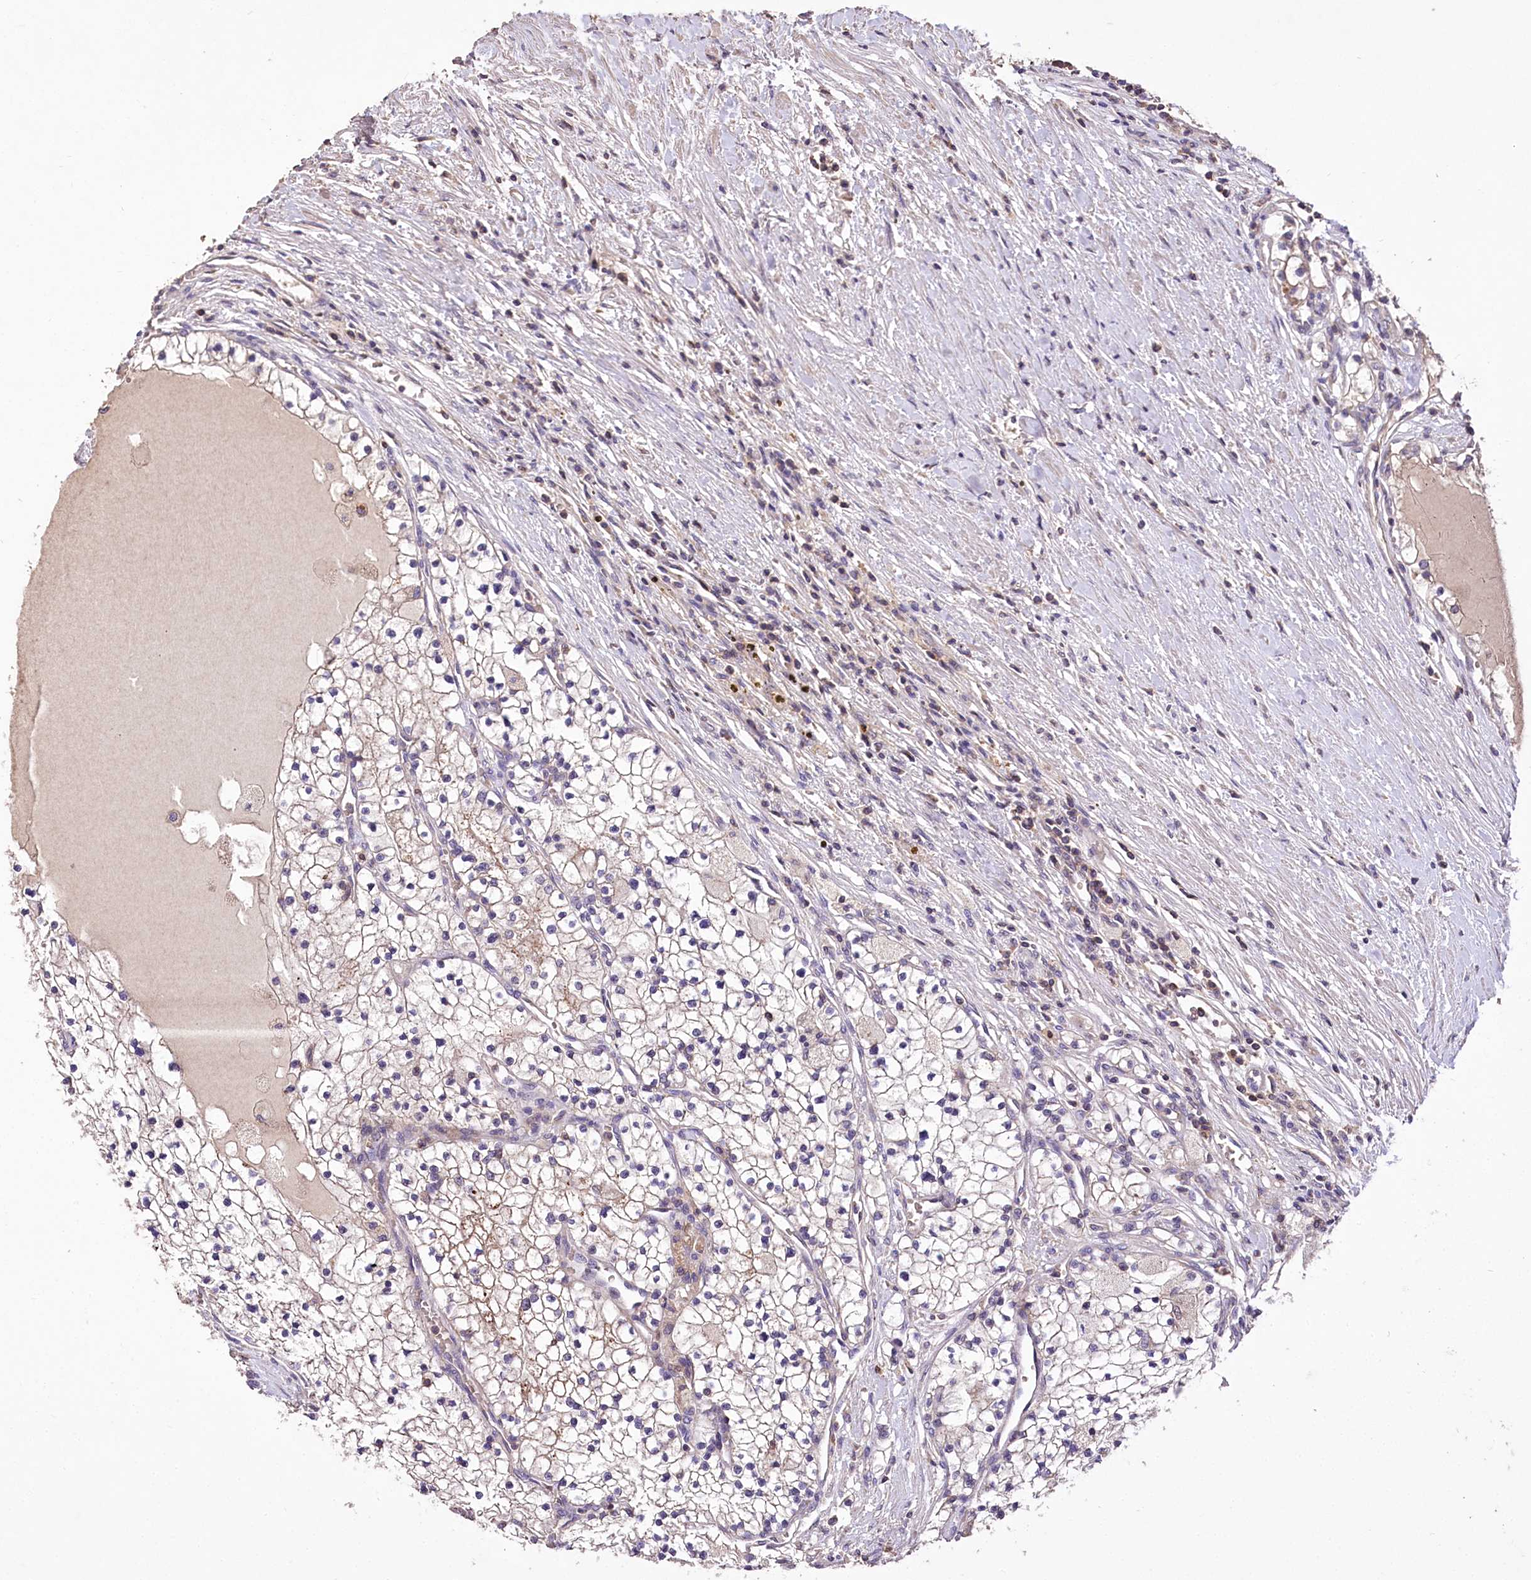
{"staining": {"intensity": "negative", "quantity": "none", "location": "none"}, "tissue": "renal cancer", "cell_type": "Tumor cells", "image_type": "cancer", "snomed": [{"axis": "morphology", "description": "Normal tissue, NOS"}, {"axis": "morphology", "description": "Adenocarcinoma, NOS"}, {"axis": "topography", "description": "Kidney"}], "caption": "An immunohistochemistry image of renal adenocarcinoma is shown. There is no staining in tumor cells of renal adenocarcinoma.", "gene": "SERGEF", "patient": {"sex": "male", "age": 68}}